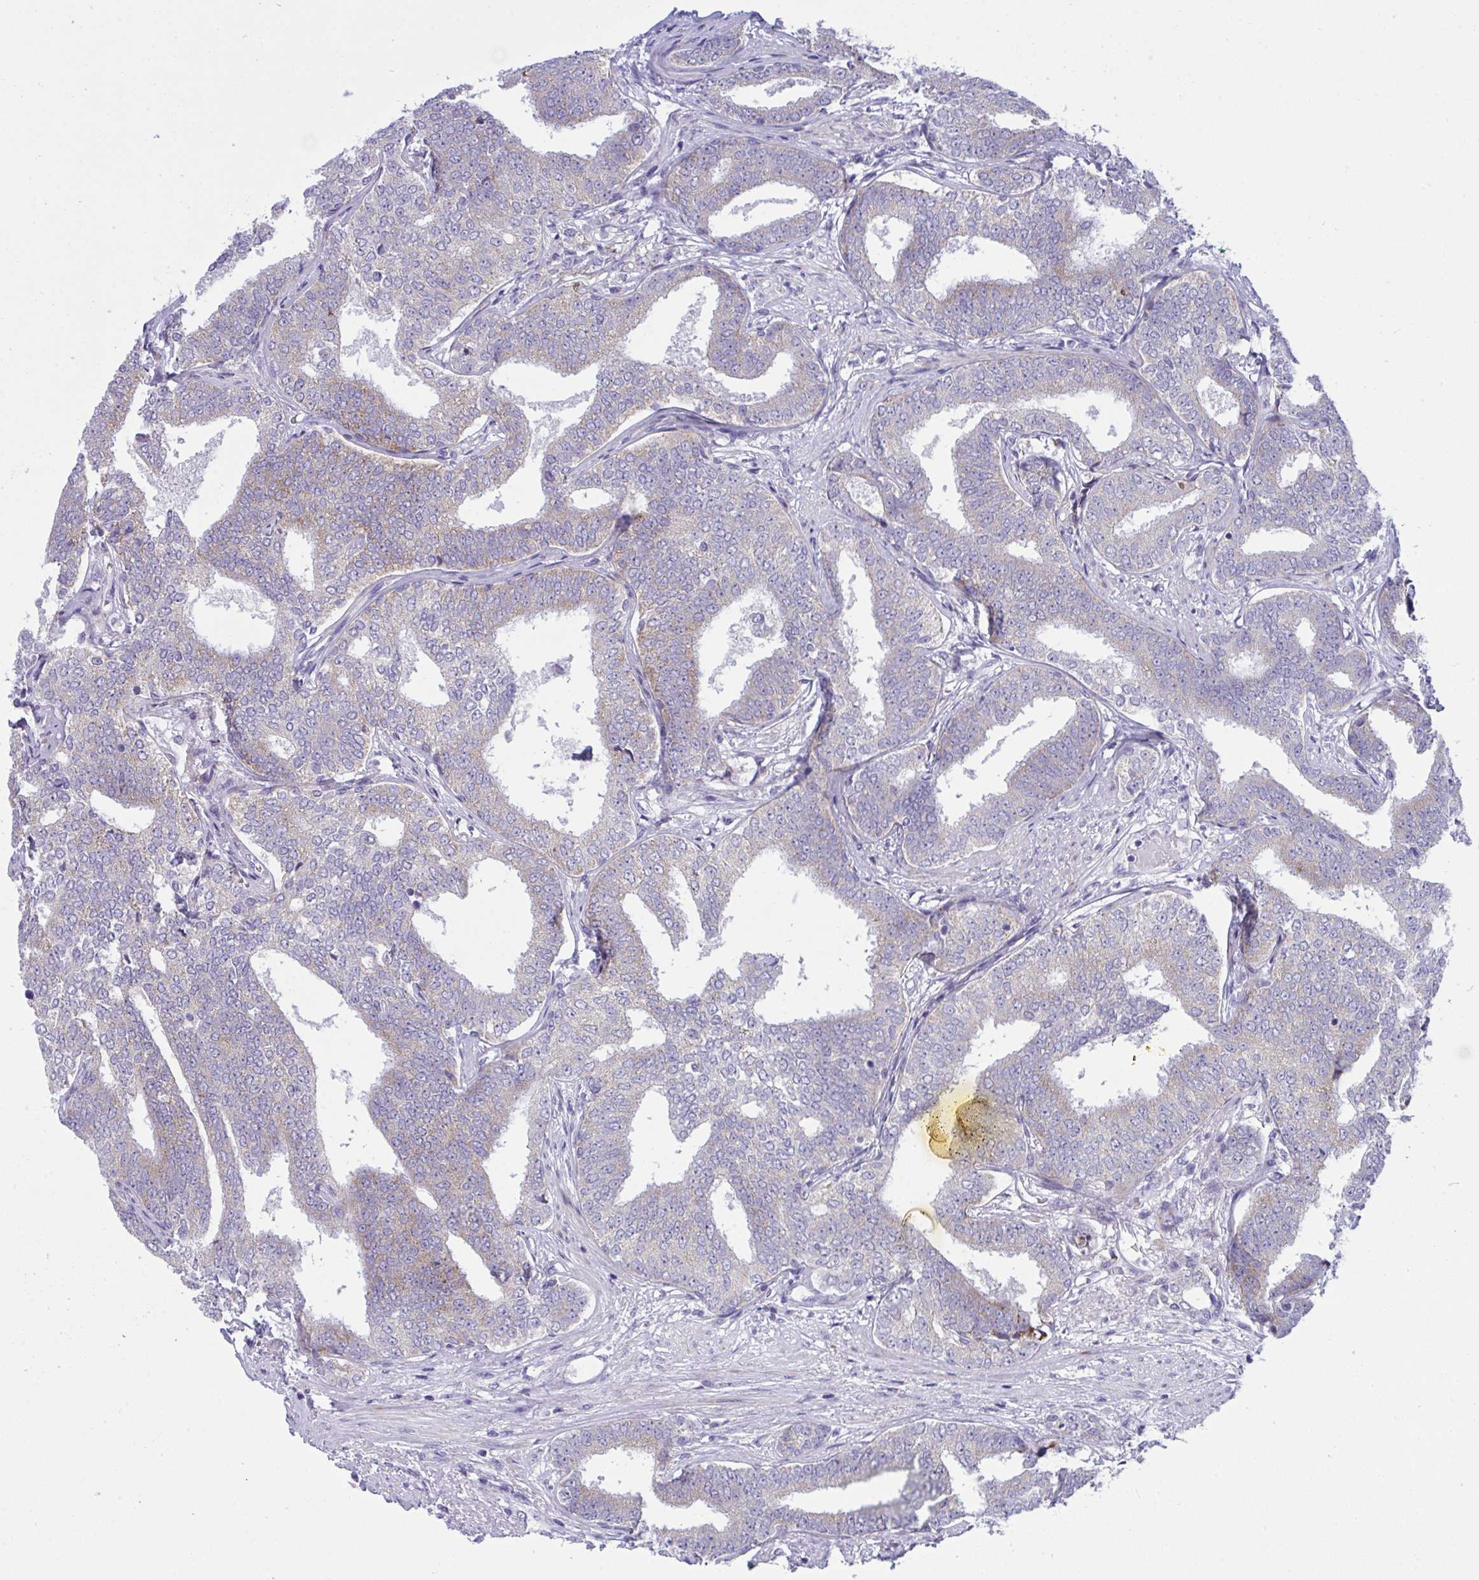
{"staining": {"intensity": "weak", "quantity": "<25%", "location": "cytoplasmic/membranous"}, "tissue": "prostate cancer", "cell_type": "Tumor cells", "image_type": "cancer", "snomed": [{"axis": "morphology", "description": "Adenocarcinoma, High grade"}, {"axis": "topography", "description": "Prostate"}], "caption": "Immunohistochemical staining of human adenocarcinoma (high-grade) (prostate) demonstrates no significant expression in tumor cells.", "gene": "DTX3", "patient": {"sex": "male", "age": 72}}